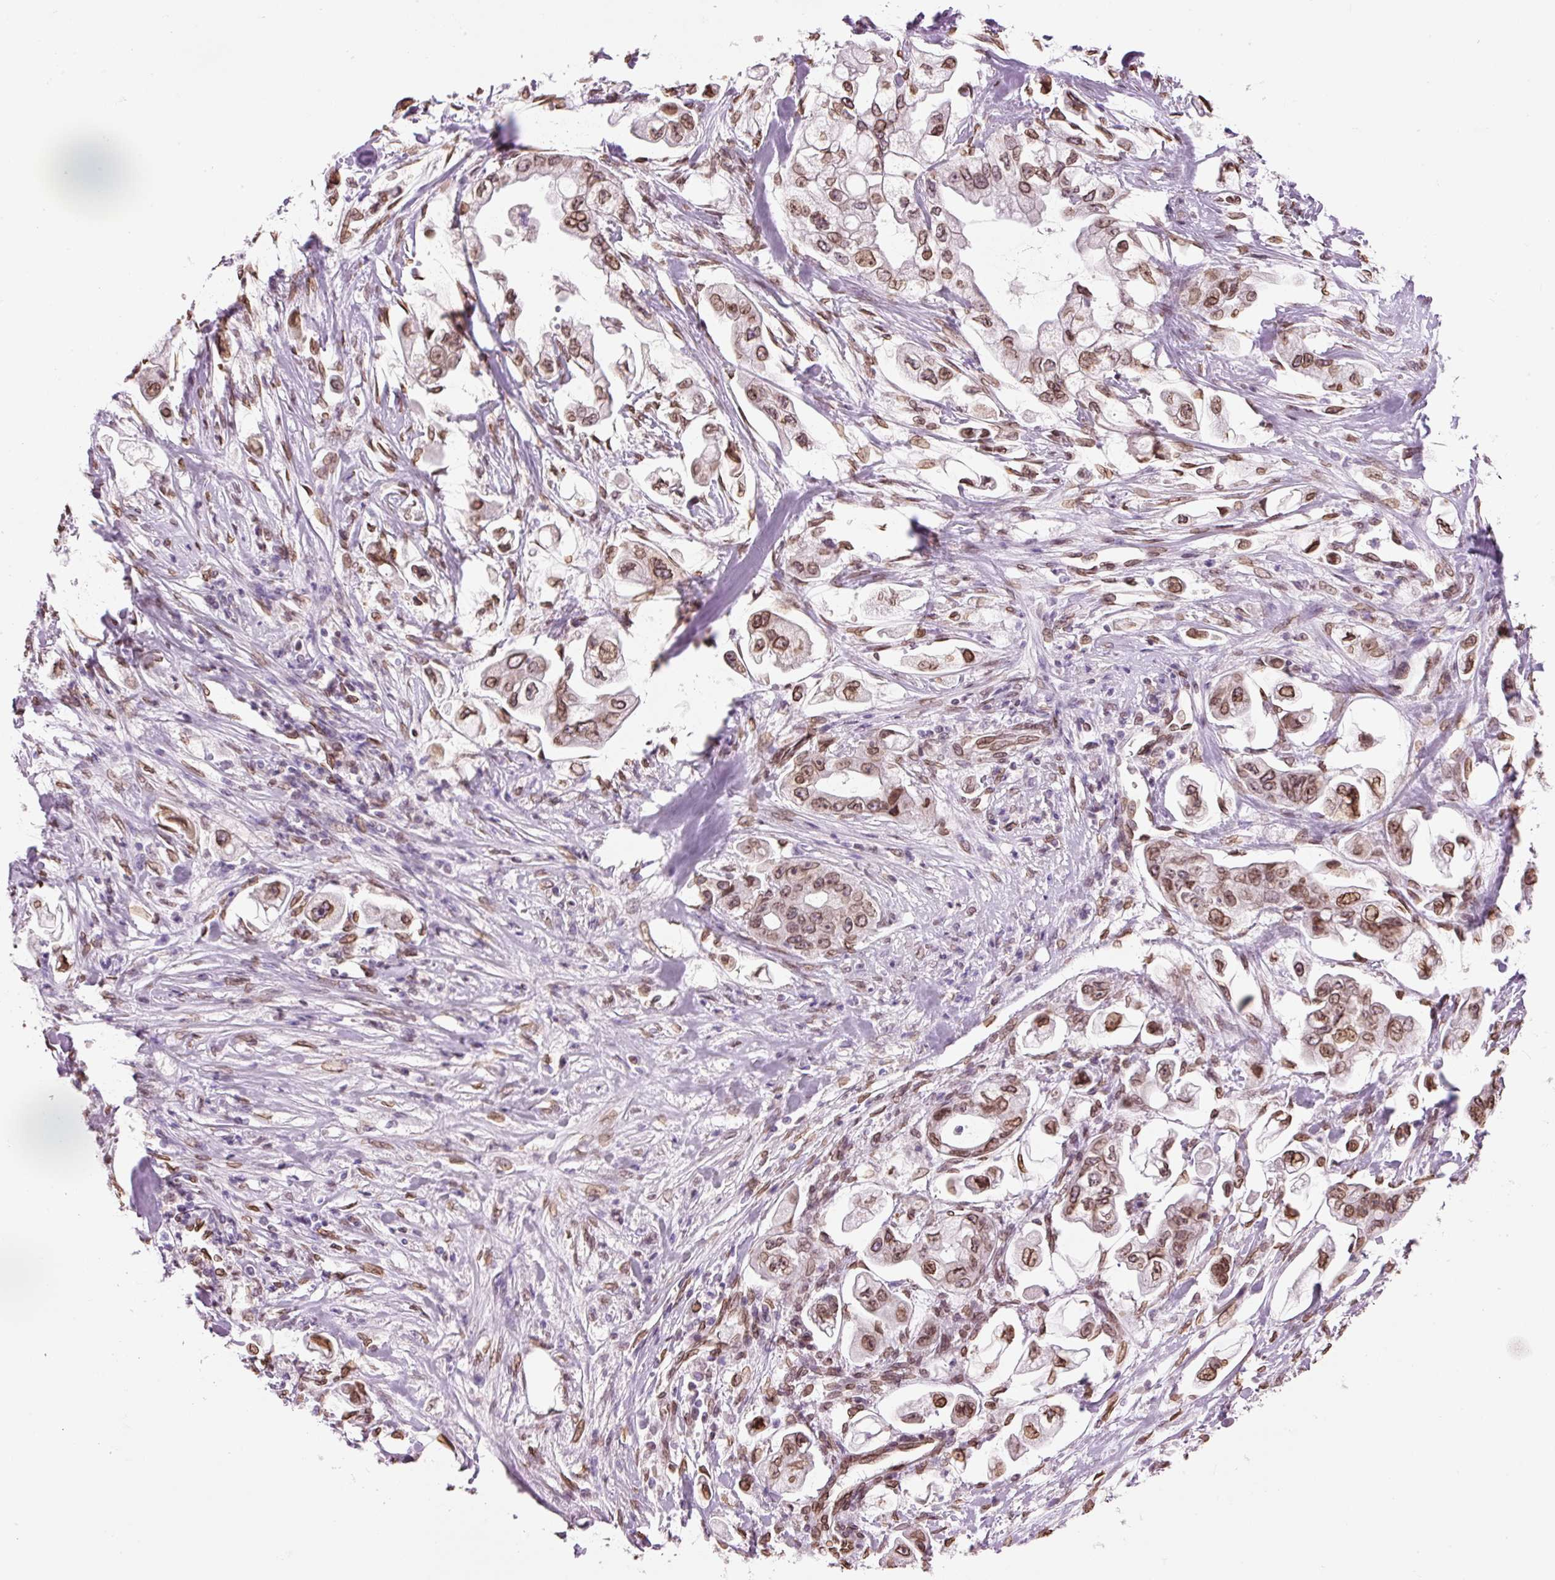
{"staining": {"intensity": "moderate", "quantity": ">75%", "location": "cytoplasmic/membranous,nuclear"}, "tissue": "stomach cancer", "cell_type": "Tumor cells", "image_type": "cancer", "snomed": [{"axis": "morphology", "description": "Adenocarcinoma, NOS"}, {"axis": "topography", "description": "Stomach"}], "caption": "Stomach cancer tissue demonstrates moderate cytoplasmic/membranous and nuclear staining in about >75% of tumor cells", "gene": "ZNF224", "patient": {"sex": "male", "age": 62}}